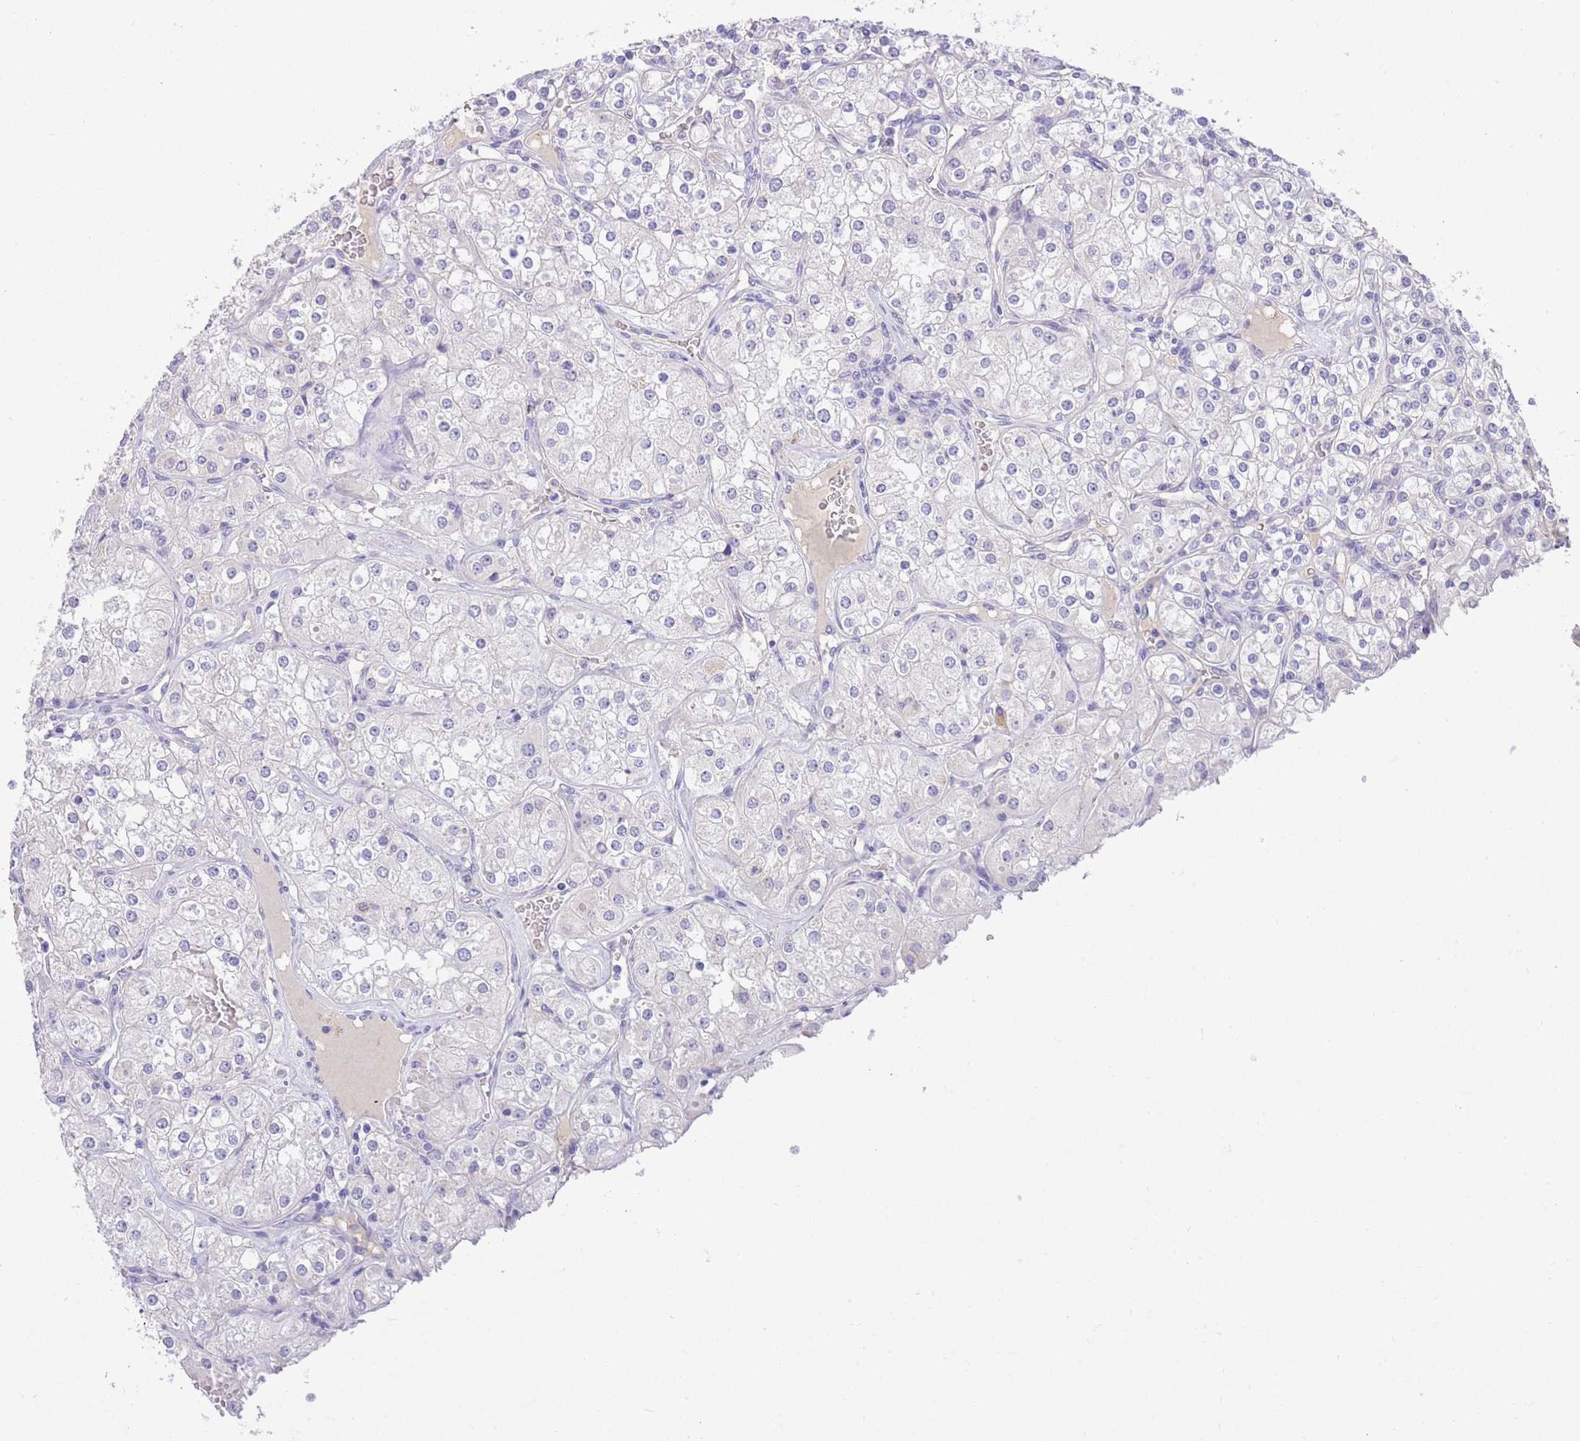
{"staining": {"intensity": "negative", "quantity": "none", "location": "none"}, "tissue": "renal cancer", "cell_type": "Tumor cells", "image_type": "cancer", "snomed": [{"axis": "morphology", "description": "Adenocarcinoma, NOS"}, {"axis": "topography", "description": "Kidney"}], "caption": "Immunohistochemical staining of human renal cancer demonstrates no significant expression in tumor cells. (DAB immunohistochemistry, high magnification).", "gene": "SFTPA1", "patient": {"sex": "male", "age": 77}}